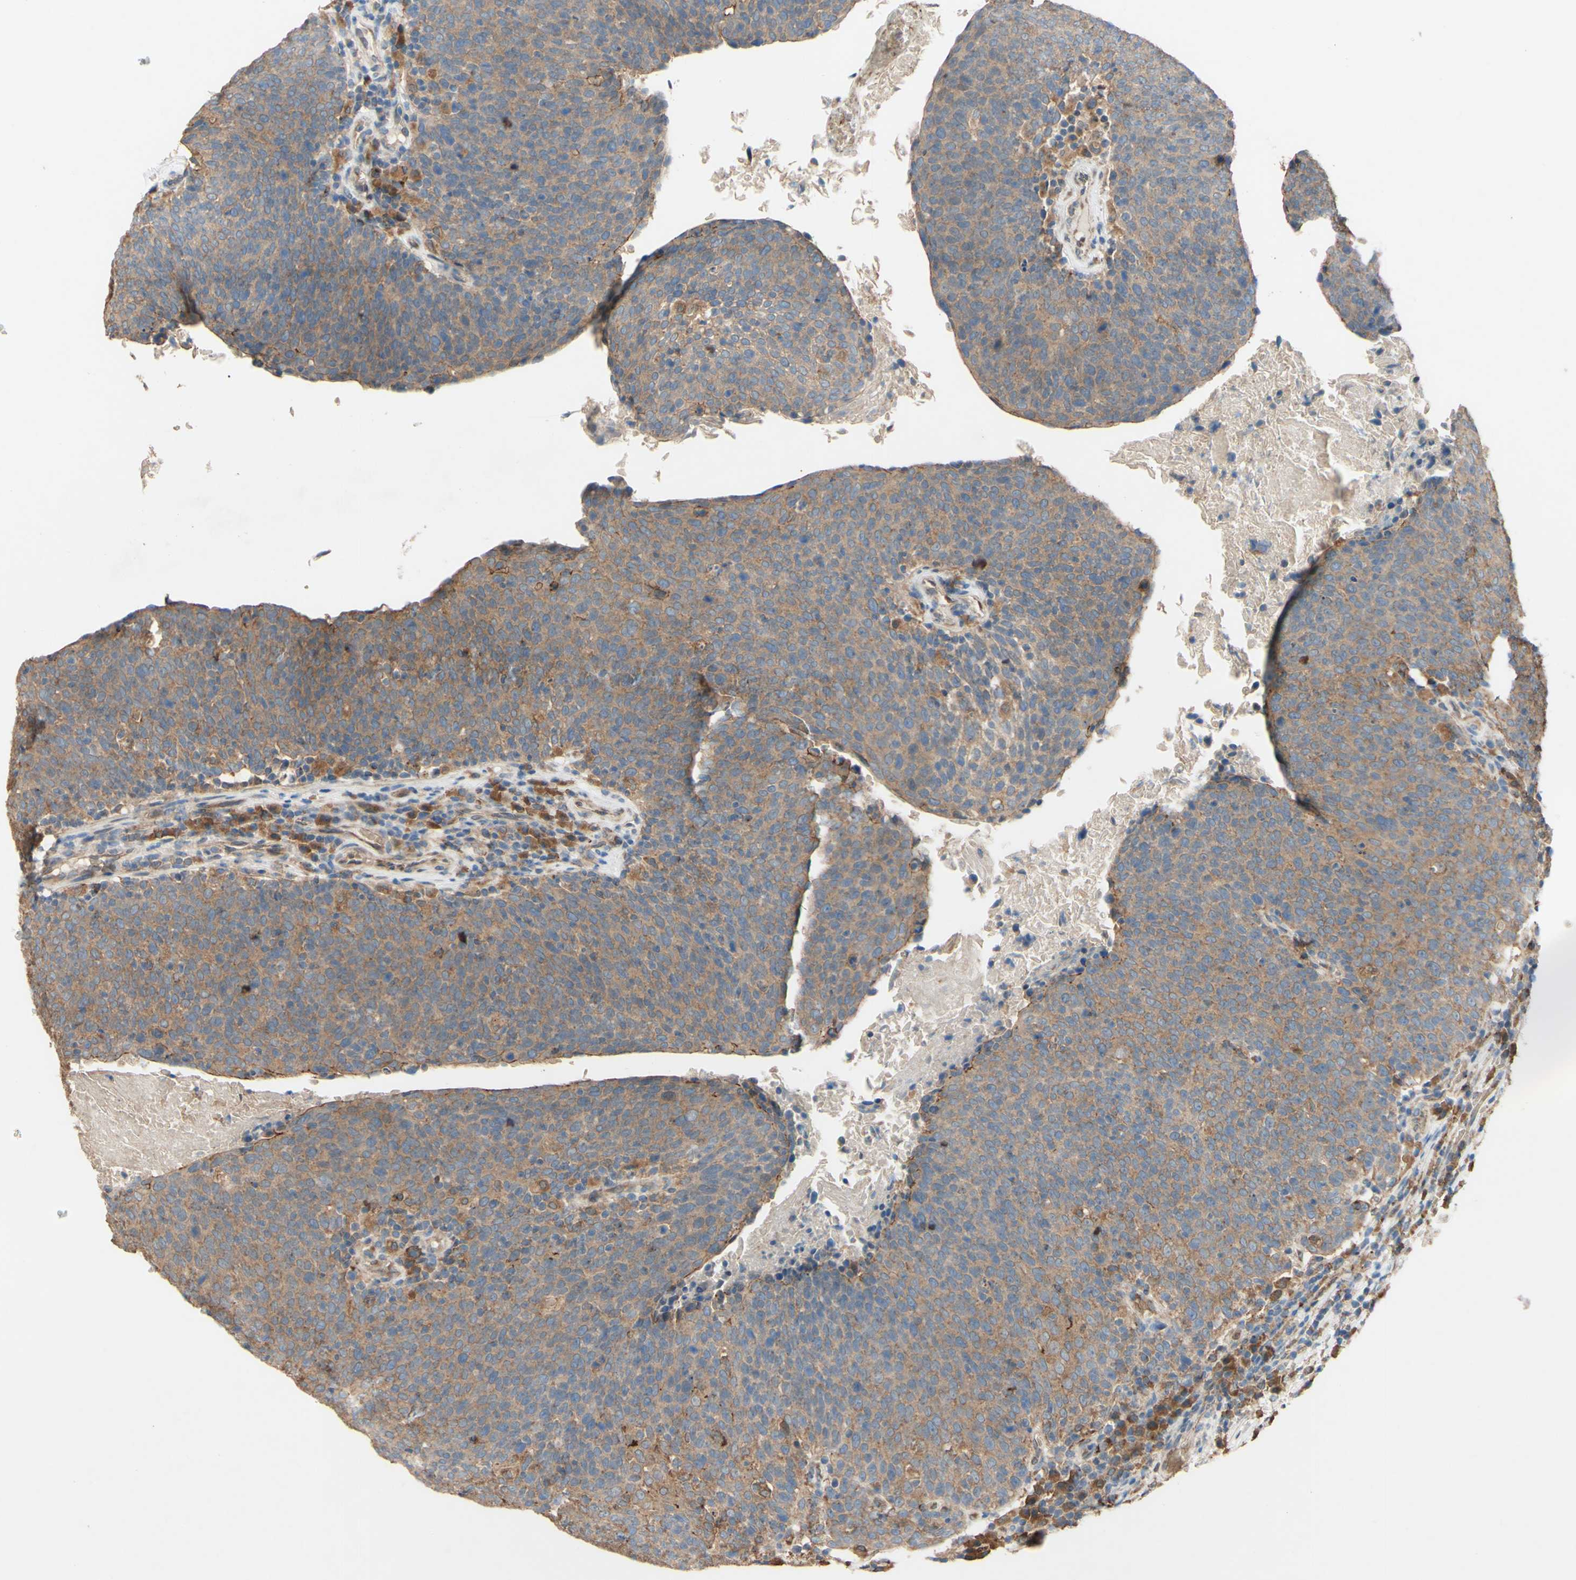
{"staining": {"intensity": "moderate", "quantity": ">75%", "location": "cytoplasmic/membranous"}, "tissue": "head and neck cancer", "cell_type": "Tumor cells", "image_type": "cancer", "snomed": [{"axis": "morphology", "description": "Squamous cell carcinoma, NOS"}, {"axis": "morphology", "description": "Squamous cell carcinoma, metastatic, NOS"}, {"axis": "topography", "description": "Lymph node"}, {"axis": "topography", "description": "Head-Neck"}], "caption": "Immunohistochemistry of human head and neck cancer demonstrates medium levels of moderate cytoplasmic/membranous staining in approximately >75% of tumor cells. (brown staining indicates protein expression, while blue staining denotes nuclei).", "gene": "PDGFB", "patient": {"sex": "male", "age": 62}}